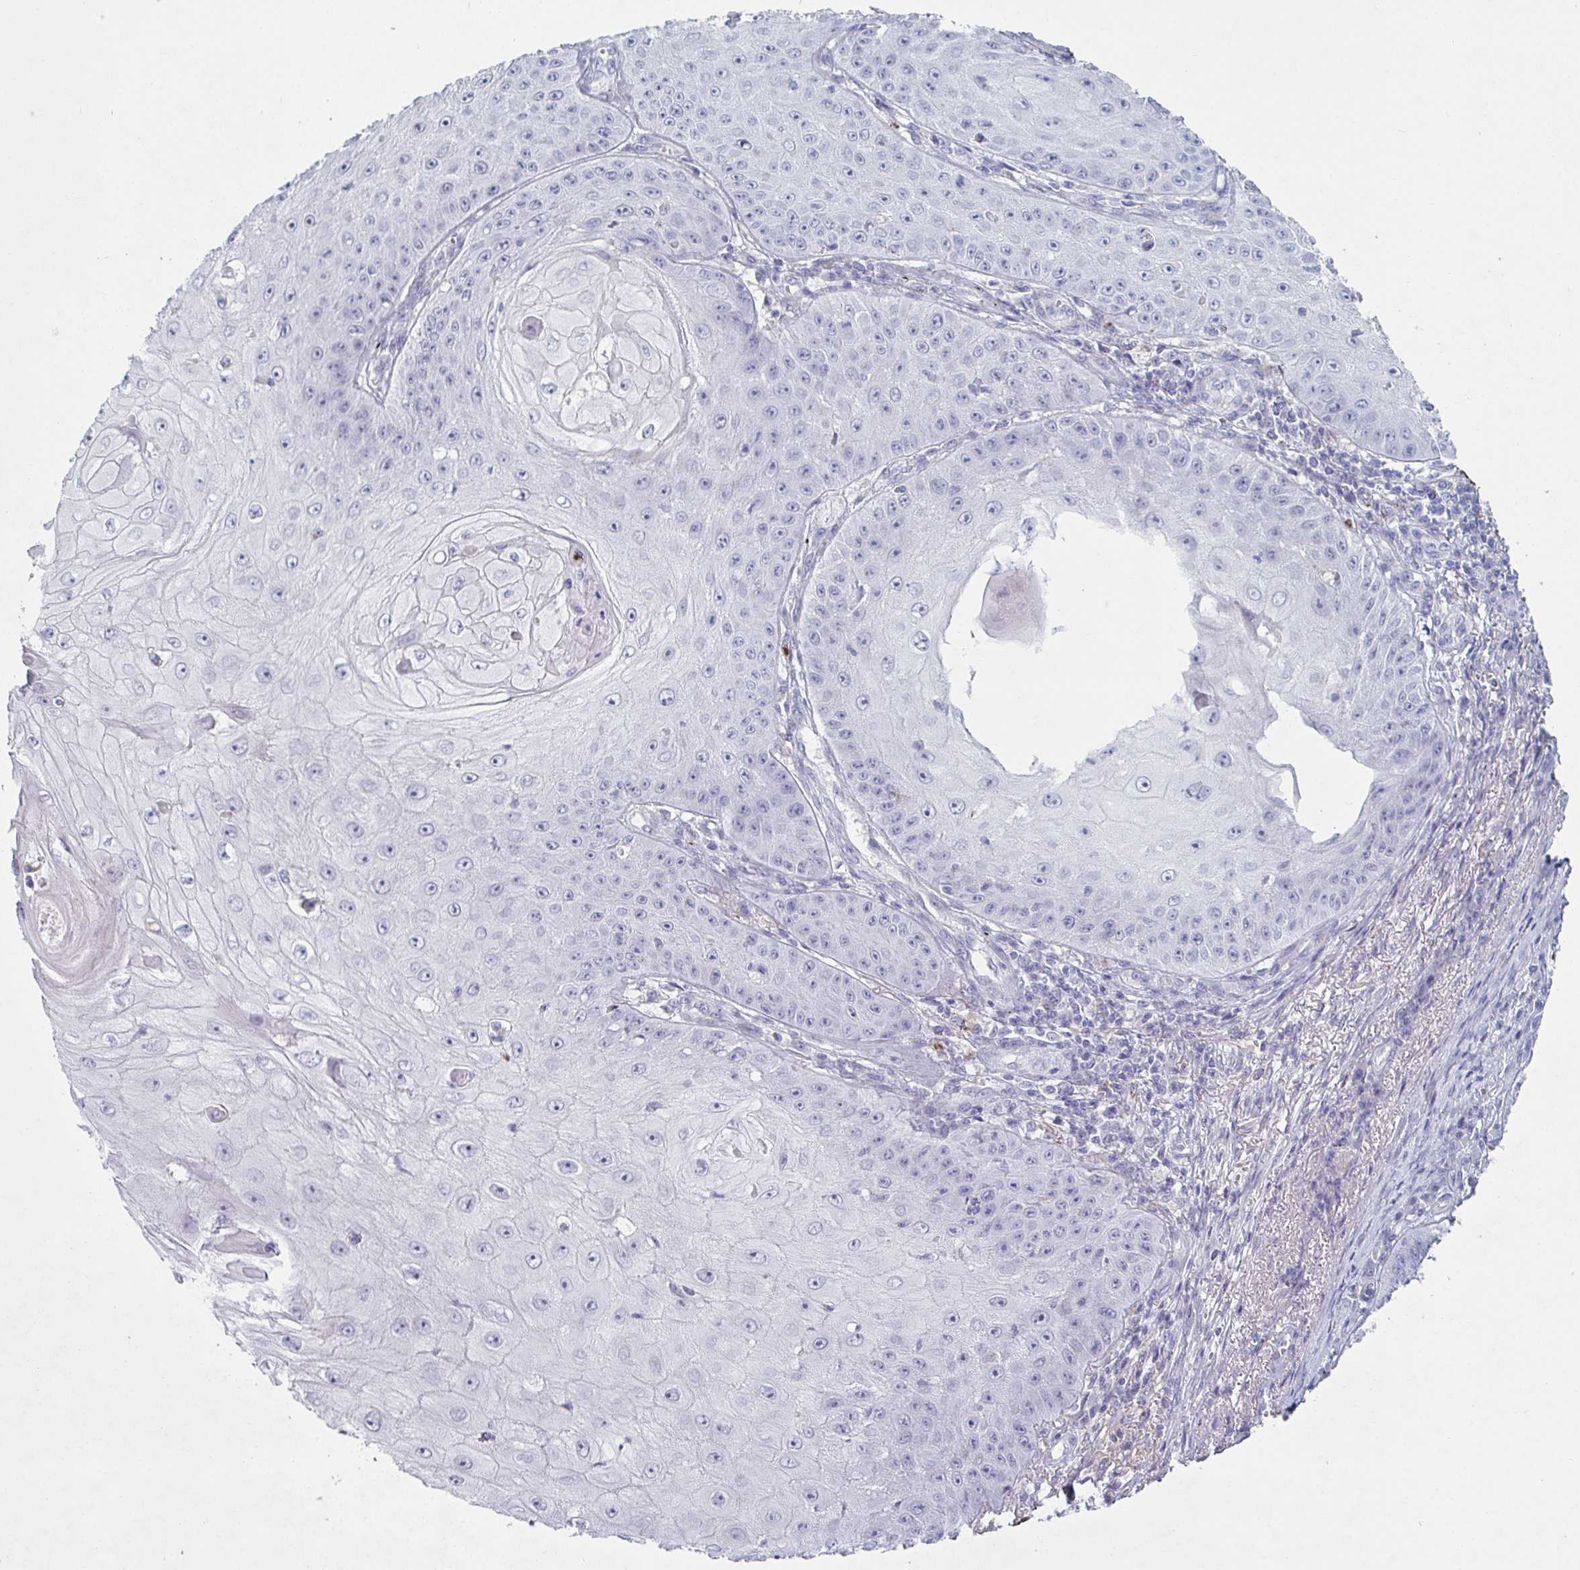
{"staining": {"intensity": "negative", "quantity": "none", "location": "none"}, "tissue": "skin cancer", "cell_type": "Tumor cells", "image_type": "cancer", "snomed": [{"axis": "morphology", "description": "Squamous cell carcinoma, NOS"}, {"axis": "topography", "description": "Skin"}], "caption": "Immunohistochemistry (IHC) histopathology image of human squamous cell carcinoma (skin) stained for a protein (brown), which shows no staining in tumor cells.", "gene": "ADAM21", "patient": {"sex": "male", "age": 70}}